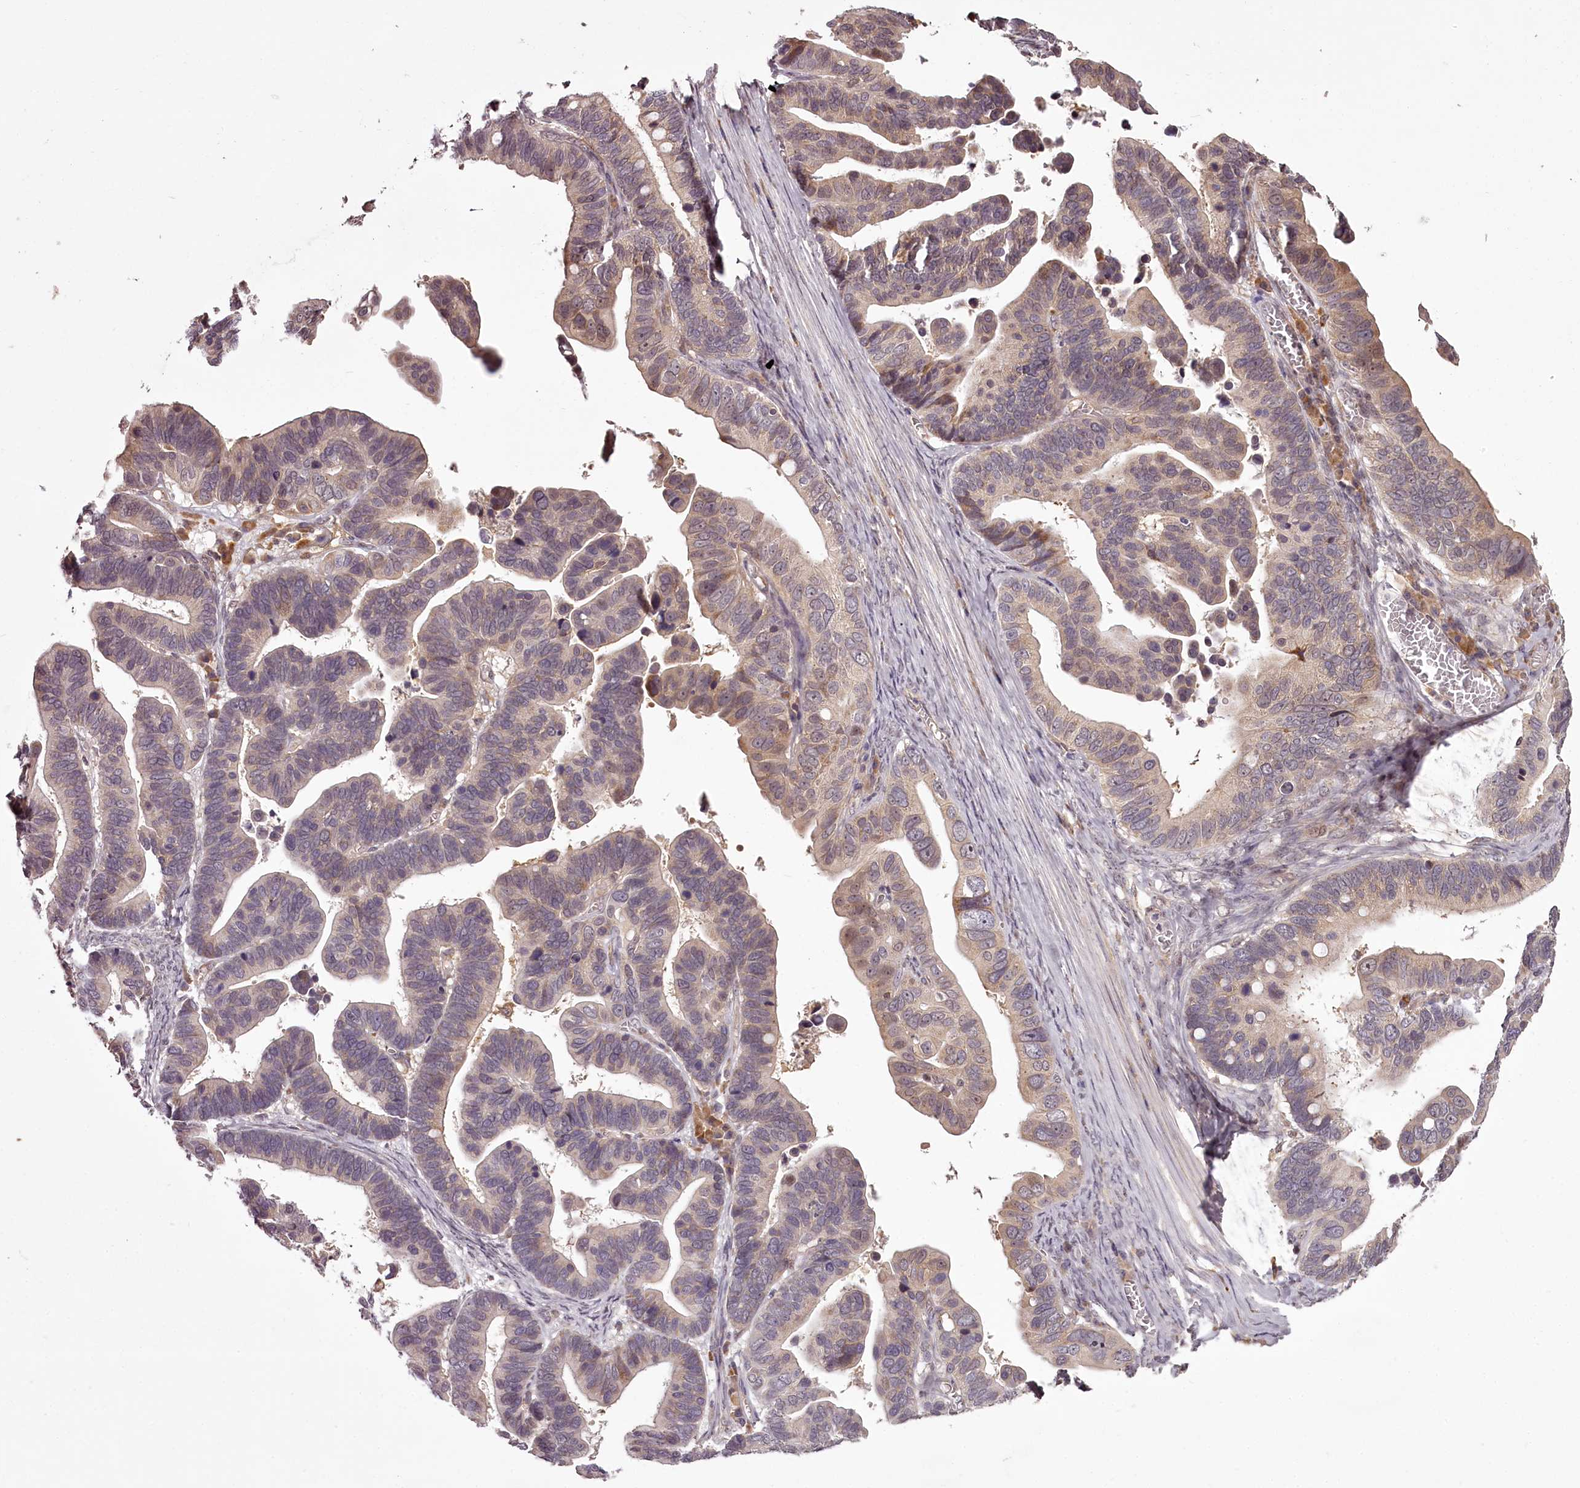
{"staining": {"intensity": "weak", "quantity": "25%-75%", "location": "cytoplasmic/membranous"}, "tissue": "ovarian cancer", "cell_type": "Tumor cells", "image_type": "cancer", "snomed": [{"axis": "morphology", "description": "Cystadenocarcinoma, serous, NOS"}, {"axis": "topography", "description": "Ovary"}], "caption": "Serous cystadenocarcinoma (ovarian) was stained to show a protein in brown. There is low levels of weak cytoplasmic/membranous positivity in about 25%-75% of tumor cells.", "gene": "CCDC92", "patient": {"sex": "female", "age": 56}}